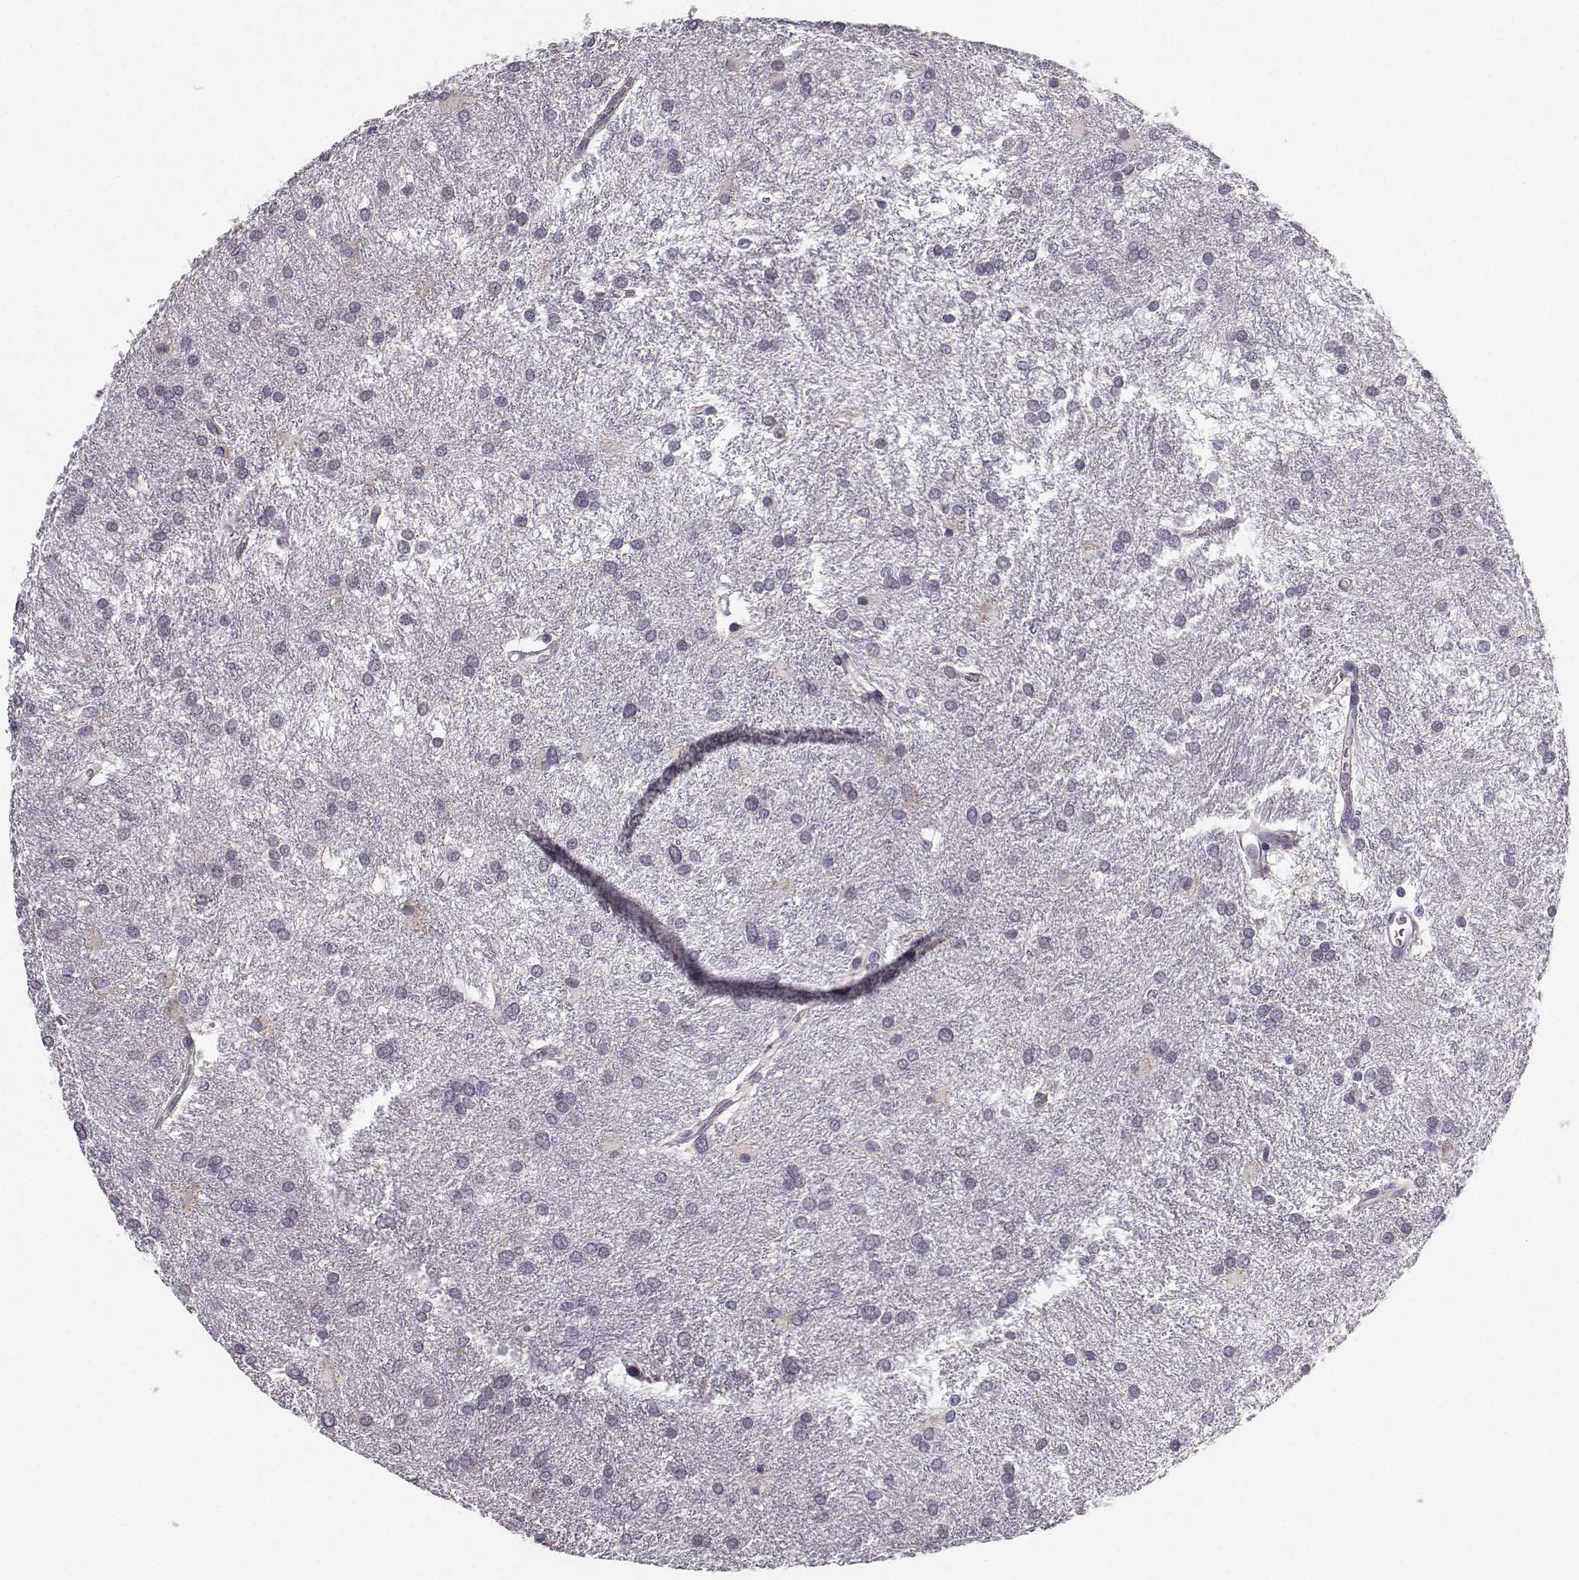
{"staining": {"intensity": "negative", "quantity": "none", "location": "none"}, "tissue": "glioma", "cell_type": "Tumor cells", "image_type": "cancer", "snomed": [{"axis": "morphology", "description": "Glioma, malignant, Low grade"}, {"axis": "topography", "description": "Brain"}], "caption": "Immunohistochemistry image of malignant glioma (low-grade) stained for a protein (brown), which demonstrates no expression in tumor cells.", "gene": "TSPYL5", "patient": {"sex": "female", "age": 32}}